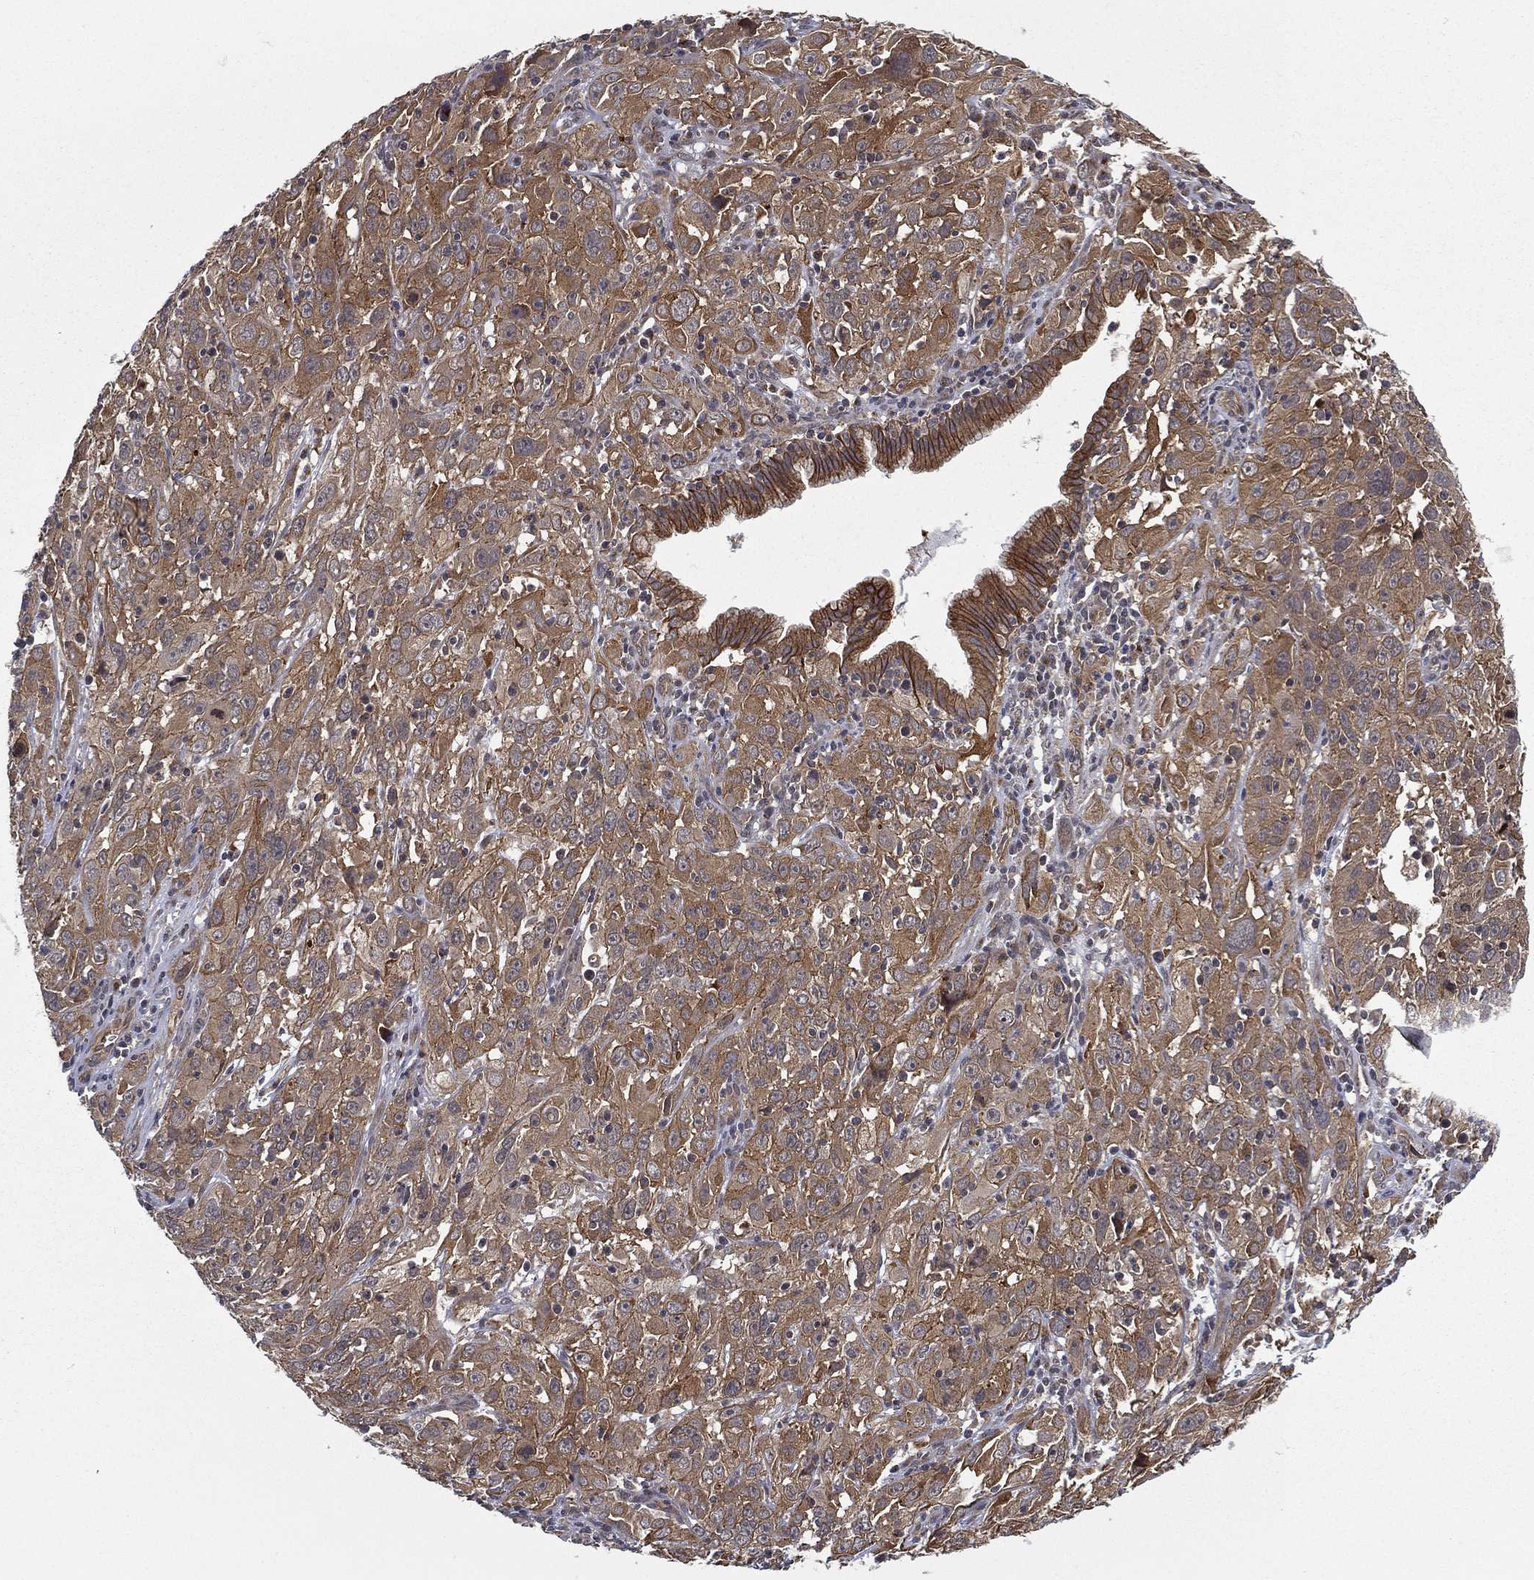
{"staining": {"intensity": "moderate", "quantity": ">75%", "location": "cytoplasmic/membranous"}, "tissue": "cervical cancer", "cell_type": "Tumor cells", "image_type": "cancer", "snomed": [{"axis": "morphology", "description": "Squamous cell carcinoma, NOS"}, {"axis": "topography", "description": "Cervix"}], "caption": "Protein staining exhibits moderate cytoplasmic/membranous expression in about >75% of tumor cells in cervical squamous cell carcinoma.", "gene": "UACA", "patient": {"sex": "female", "age": 32}}